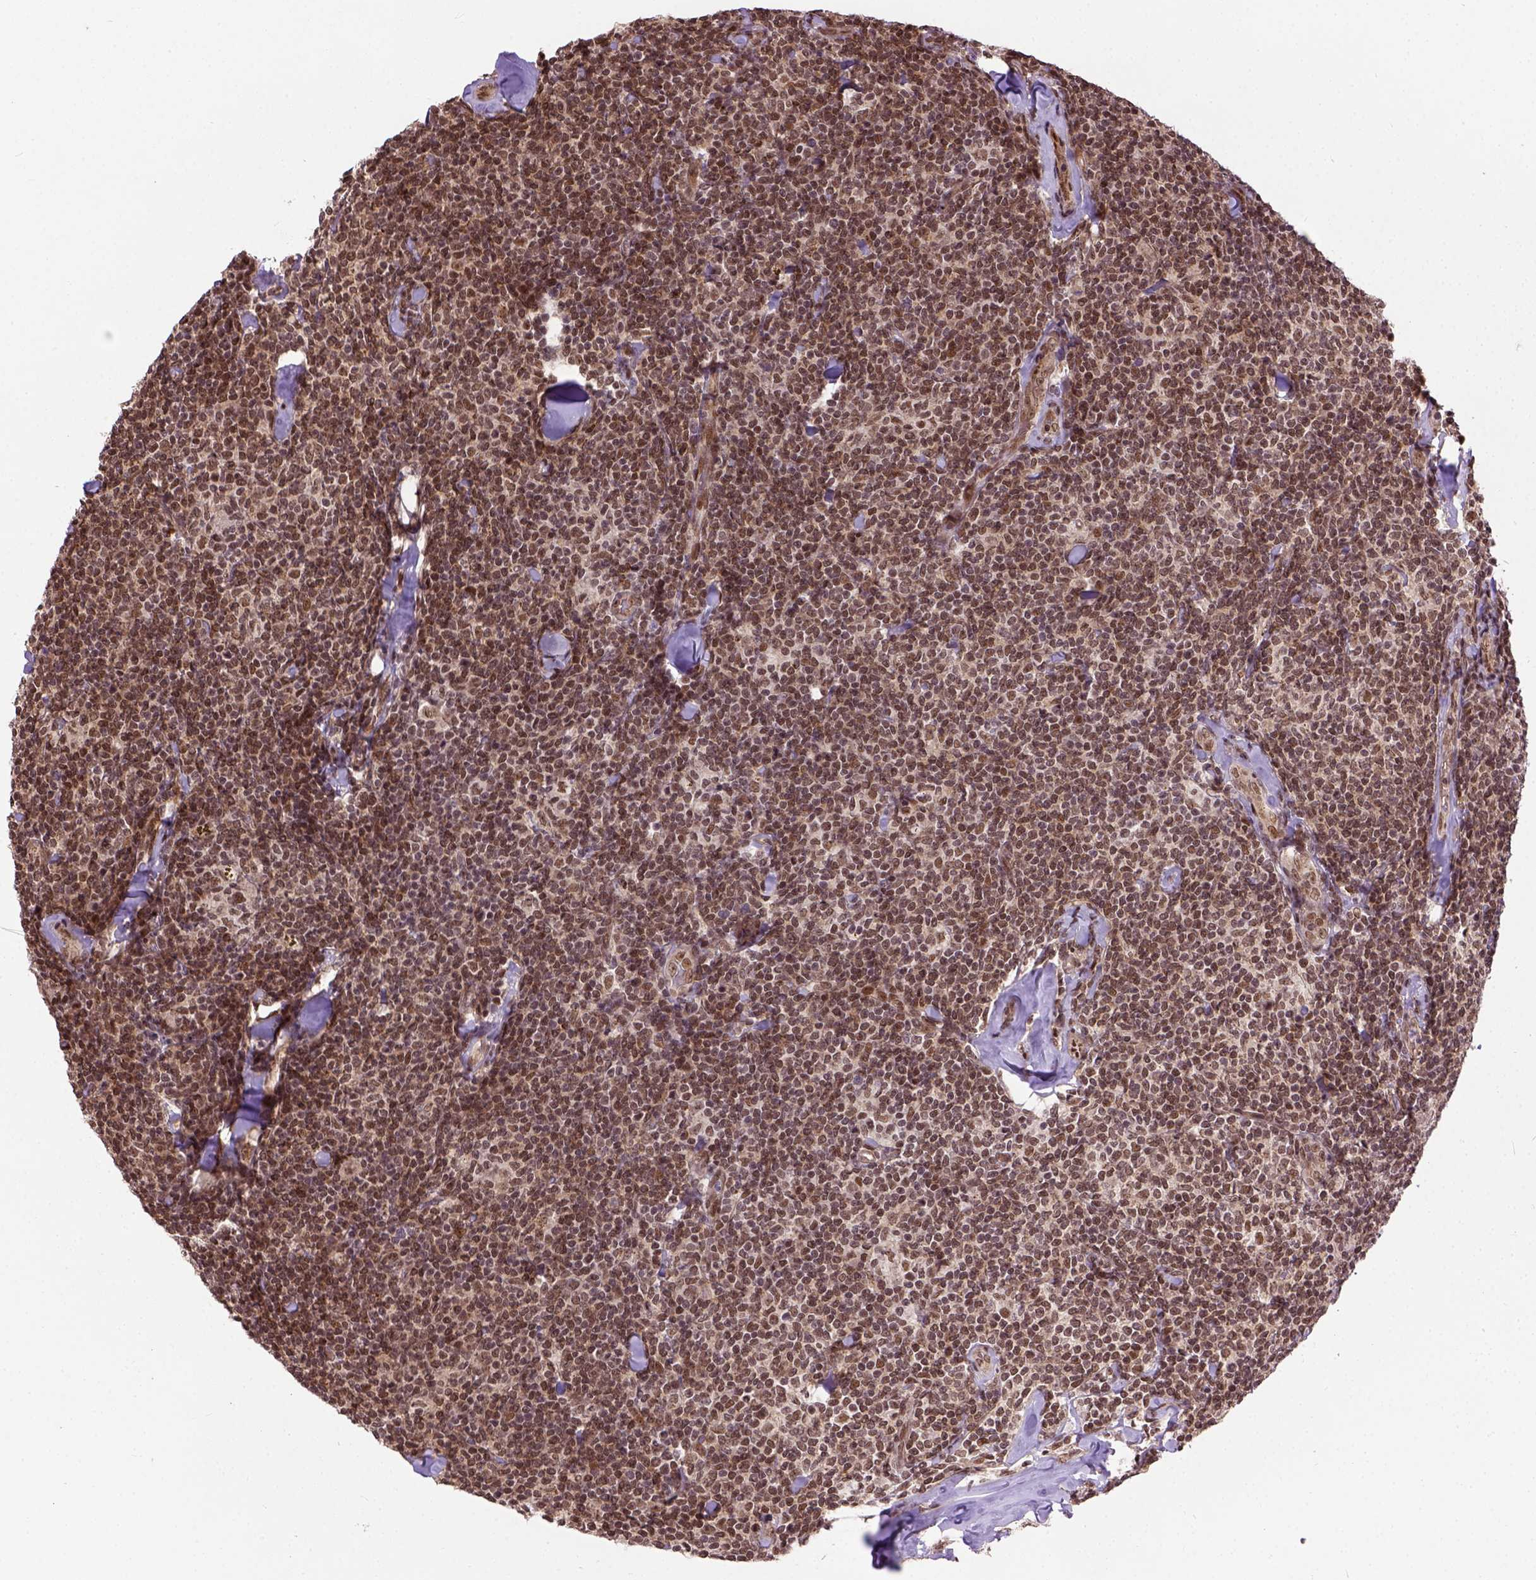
{"staining": {"intensity": "moderate", "quantity": ">75%", "location": "nuclear"}, "tissue": "lymphoma", "cell_type": "Tumor cells", "image_type": "cancer", "snomed": [{"axis": "morphology", "description": "Malignant lymphoma, non-Hodgkin's type, Low grade"}, {"axis": "topography", "description": "Lymph node"}], "caption": "Immunohistochemical staining of human lymphoma displays medium levels of moderate nuclear expression in about >75% of tumor cells.", "gene": "ZNF630", "patient": {"sex": "female", "age": 56}}